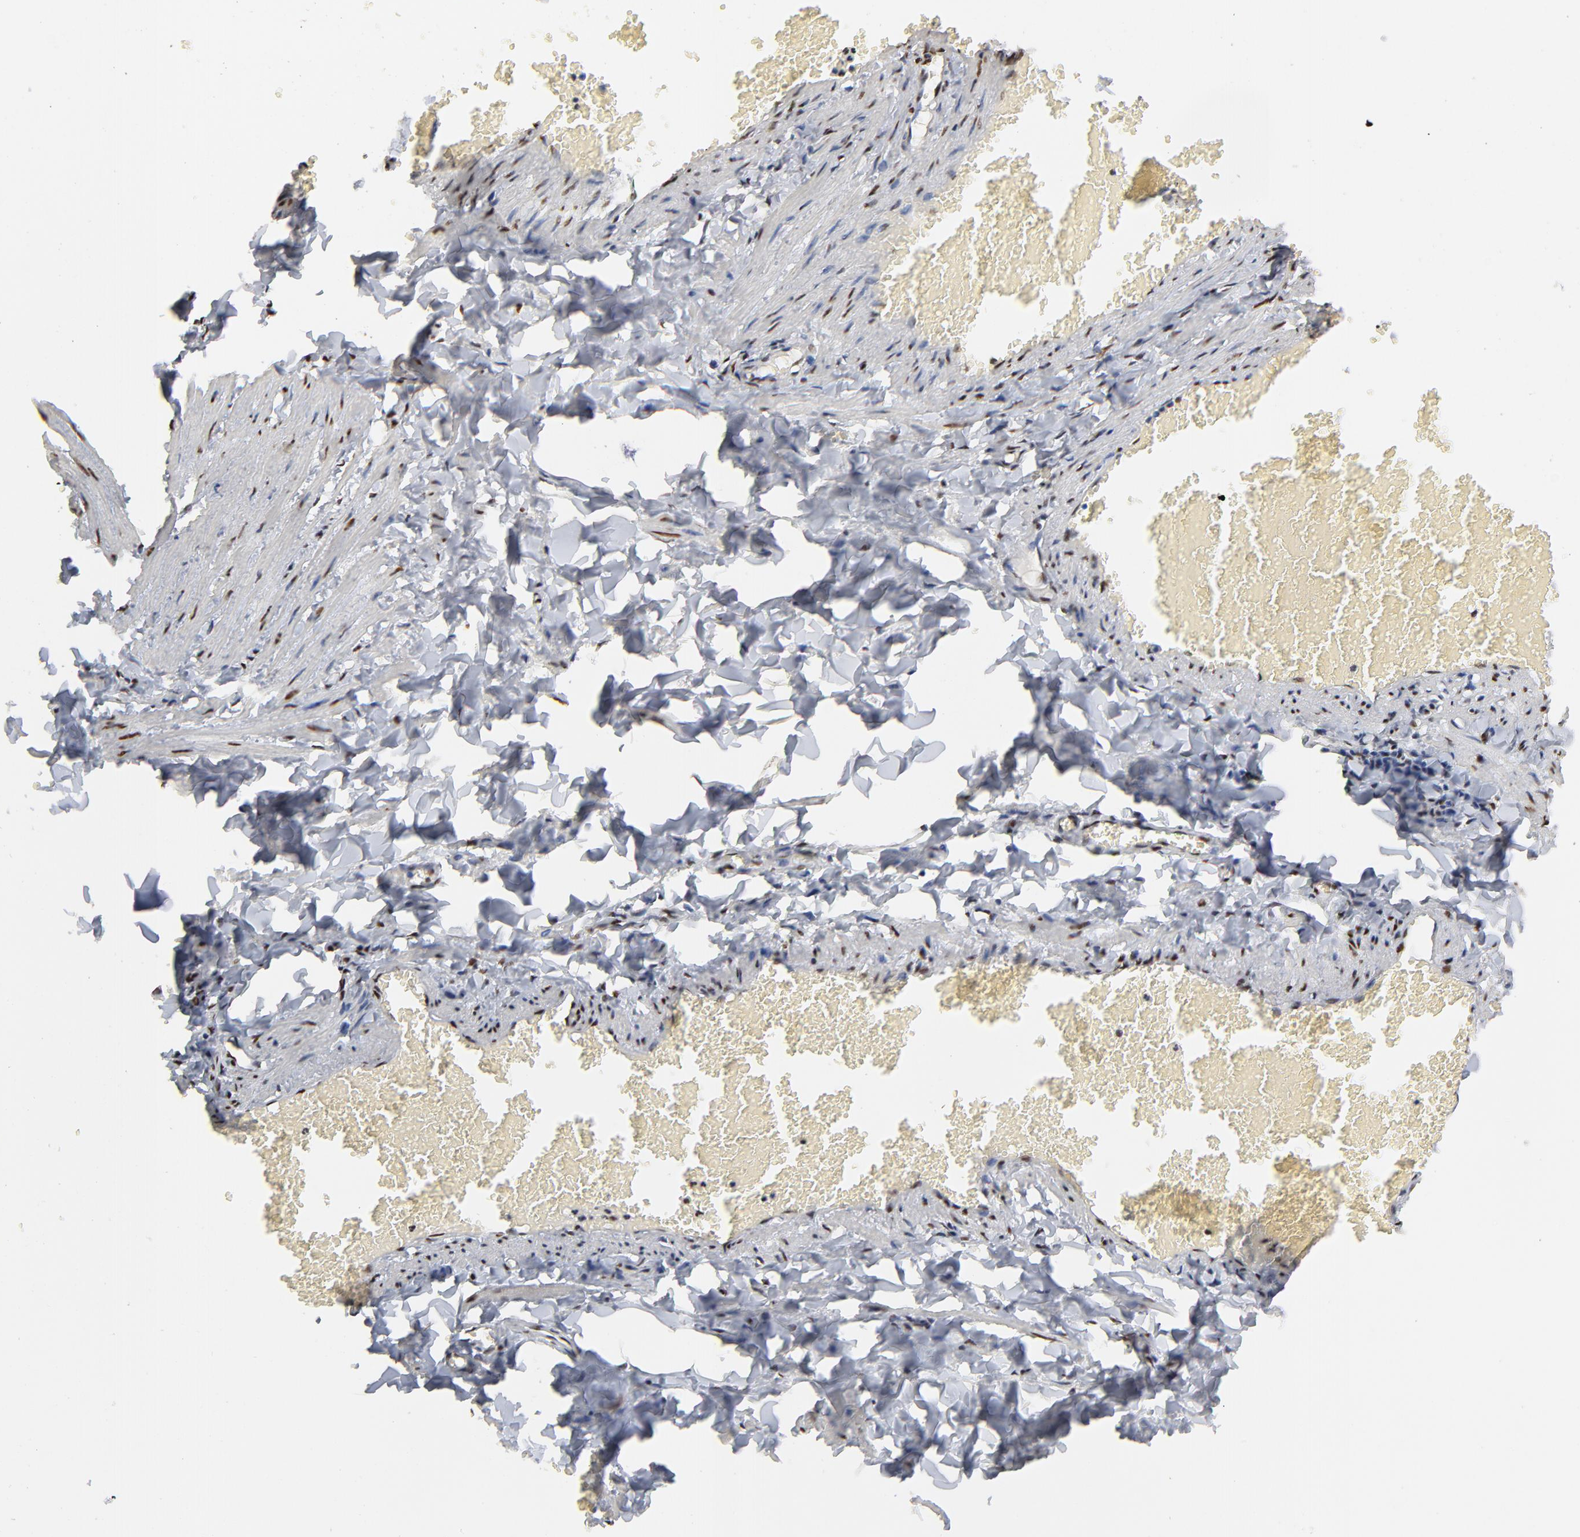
{"staining": {"intensity": "strong", "quantity": ">75%", "location": "nuclear"}, "tissue": "adipose tissue", "cell_type": "Adipocytes", "image_type": "normal", "snomed": [{"axis": "morphology", "description": "Normal tissue, NOS"}, {"axis": "topography", "description": "Vascular tissue"}], "caption": "The histopathology image demonstrates immunohistochemical staining of benign adipose tissue. There is strong nuclear staining is present in approximately >75% of adipocytes.", "gene": "CREB1", "patient": {"sex": "male", "age": 41}}